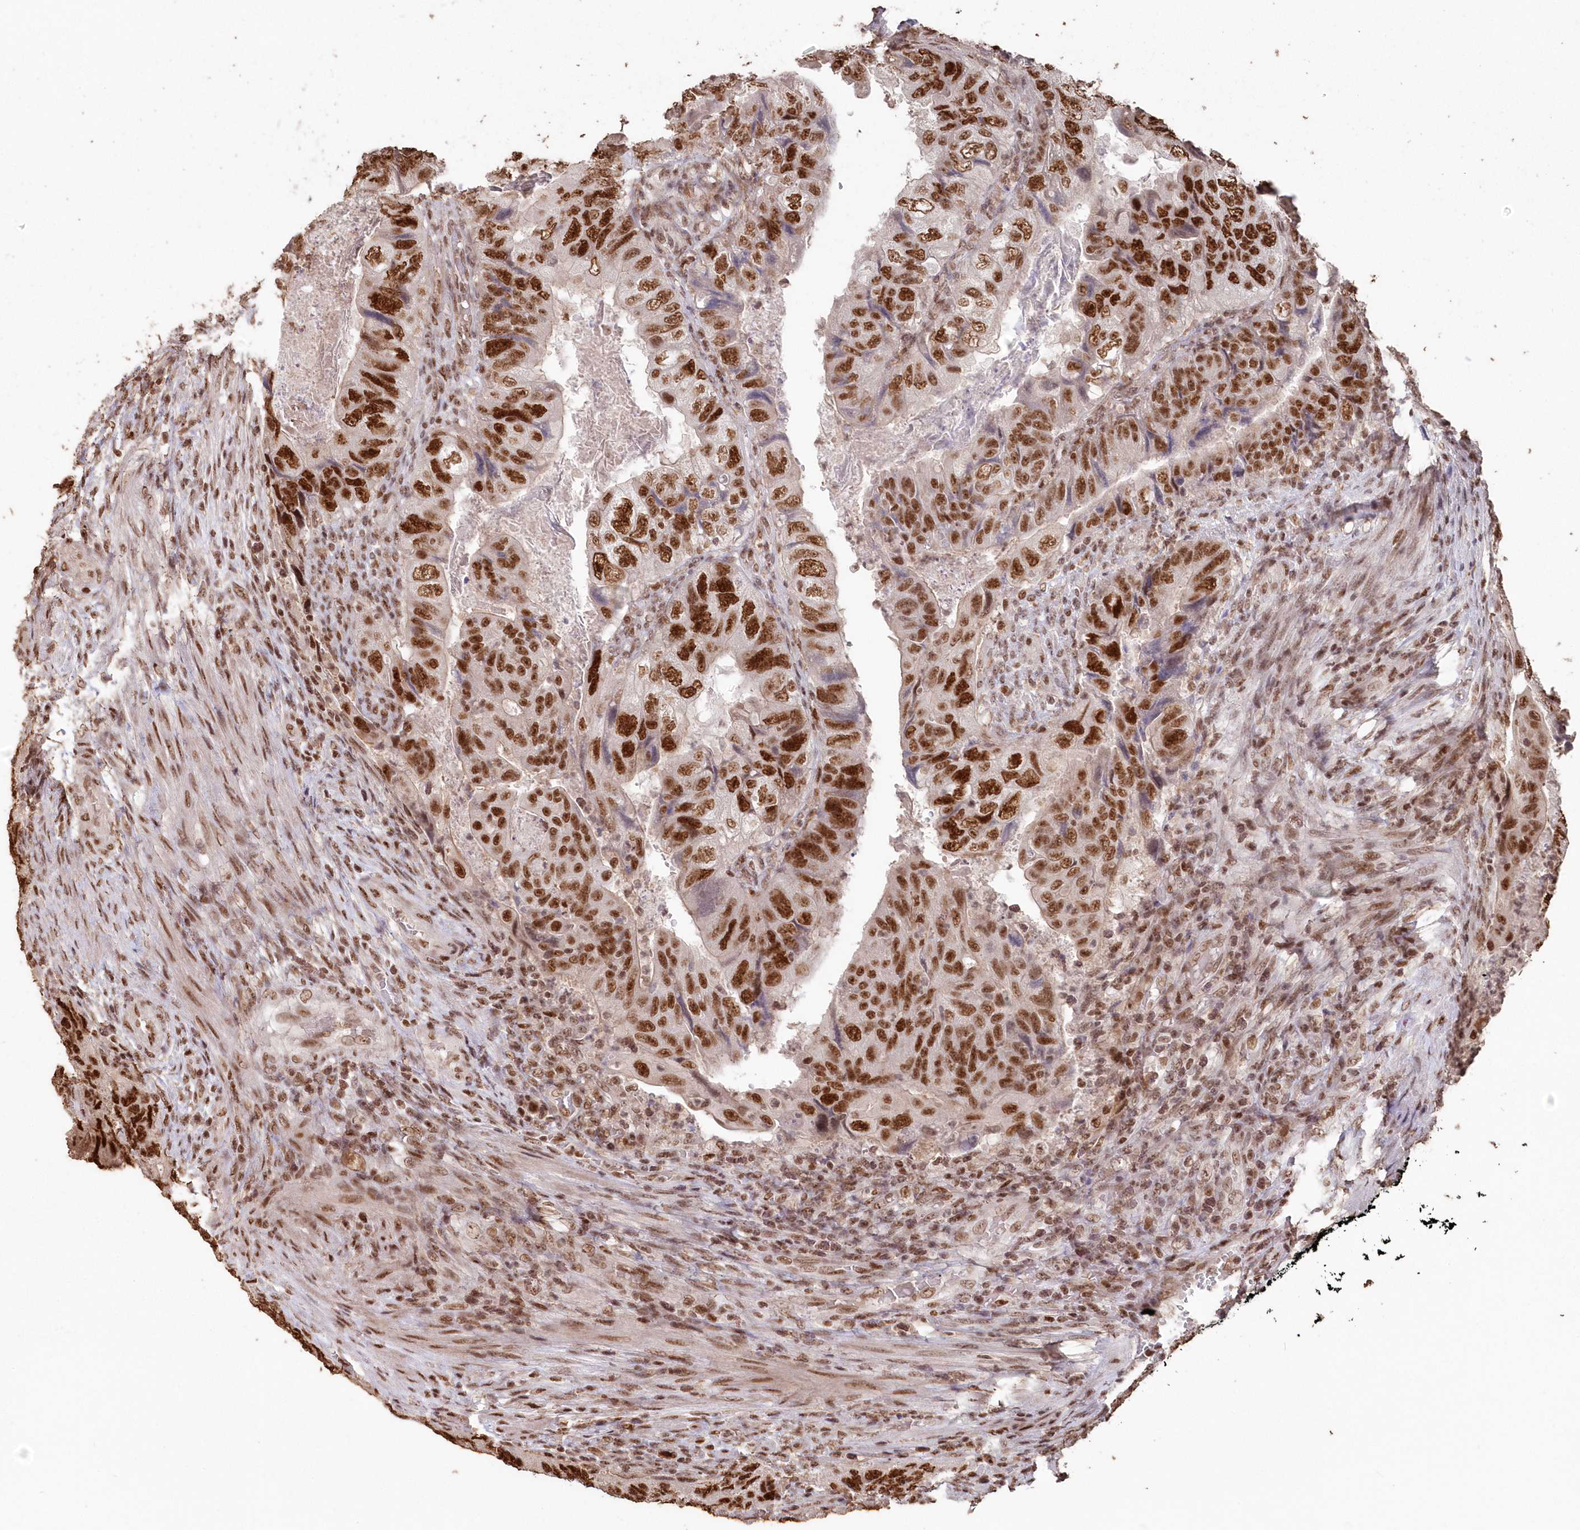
{"staining": {"intensity": "strong", "quantity": ">75%", "location": "nuclear"}, "tissue": "colorectal cancer", "cell_type": "Tumor cells", "image_type": "cancer", "snomed": [{"axis": "morphology", "description": "Adenocarcinoma, NOS"}, {"axis": "topography", "description": "Rectum"}], "caption": "Strong nuclear expression is seen in about >75% of tumor cells in colorectal cancer. Ihc stains the protein in brown and the nuclei are stained blue.", "gene": "PDS5A", "patient": {"sex": "male", "age": 63}}